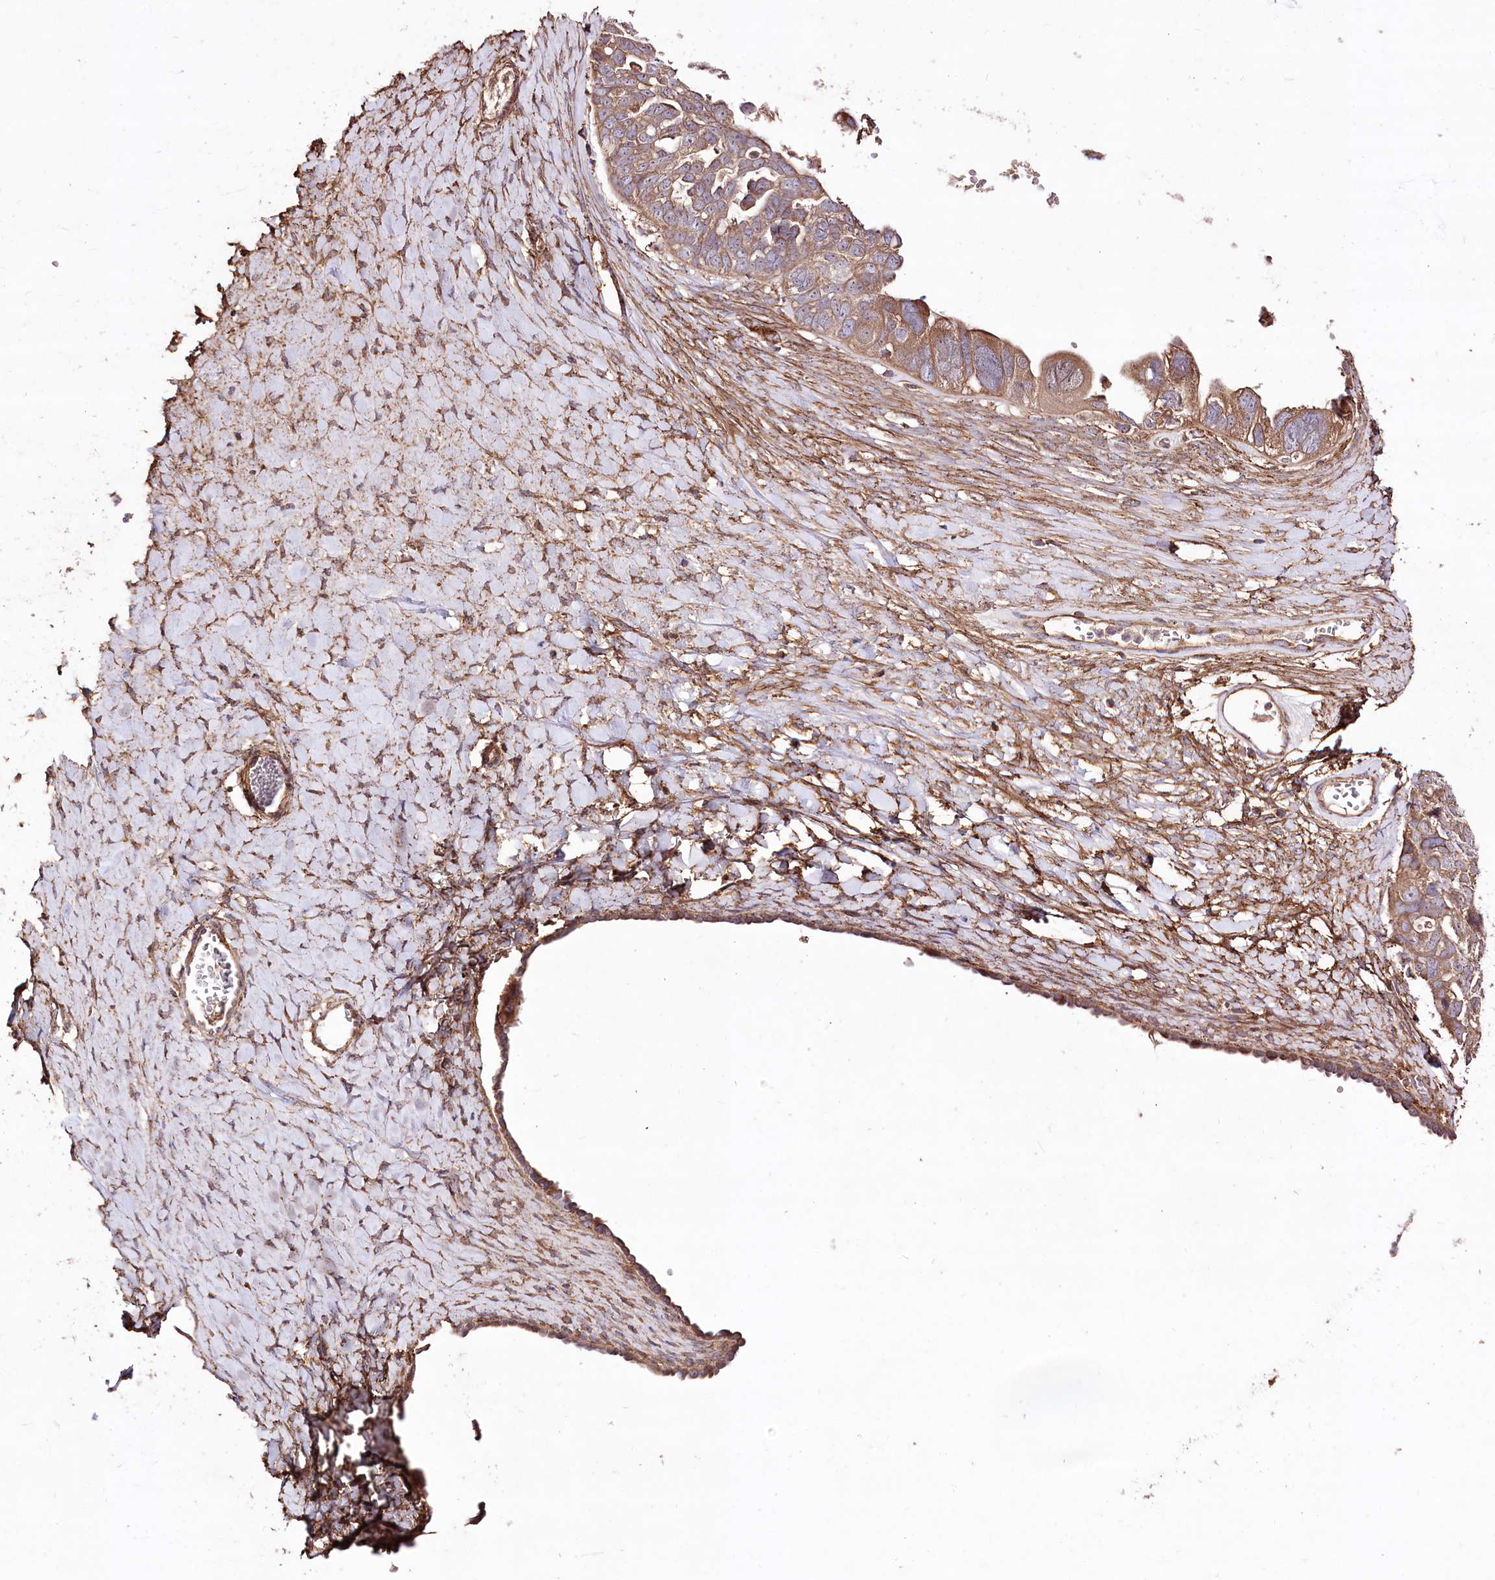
{"staining": {"intensity": "moderate", "quantity": ">75%", "location": "cytoplasmic/membranous"}, "tissue": "ovarian cancer", "cell_type": "Tumor cells", "image_type": "cancer", "snomed": [{"axis": "morphology", "description": "Cystadenocarcinoma, serous, NOS"}, {"axis": "topography", "description": "Ovary"}], "caption": "IHC micrograph of serous cystadenocarcinoma (ovarian) stained for a protein (brown), which demonstrates medium levels of moderate cytoplasmic/membranous expression in about >75% of tumor cells.", "gene": "WWC1", "patient": {"sex": "female", "age": 79}}